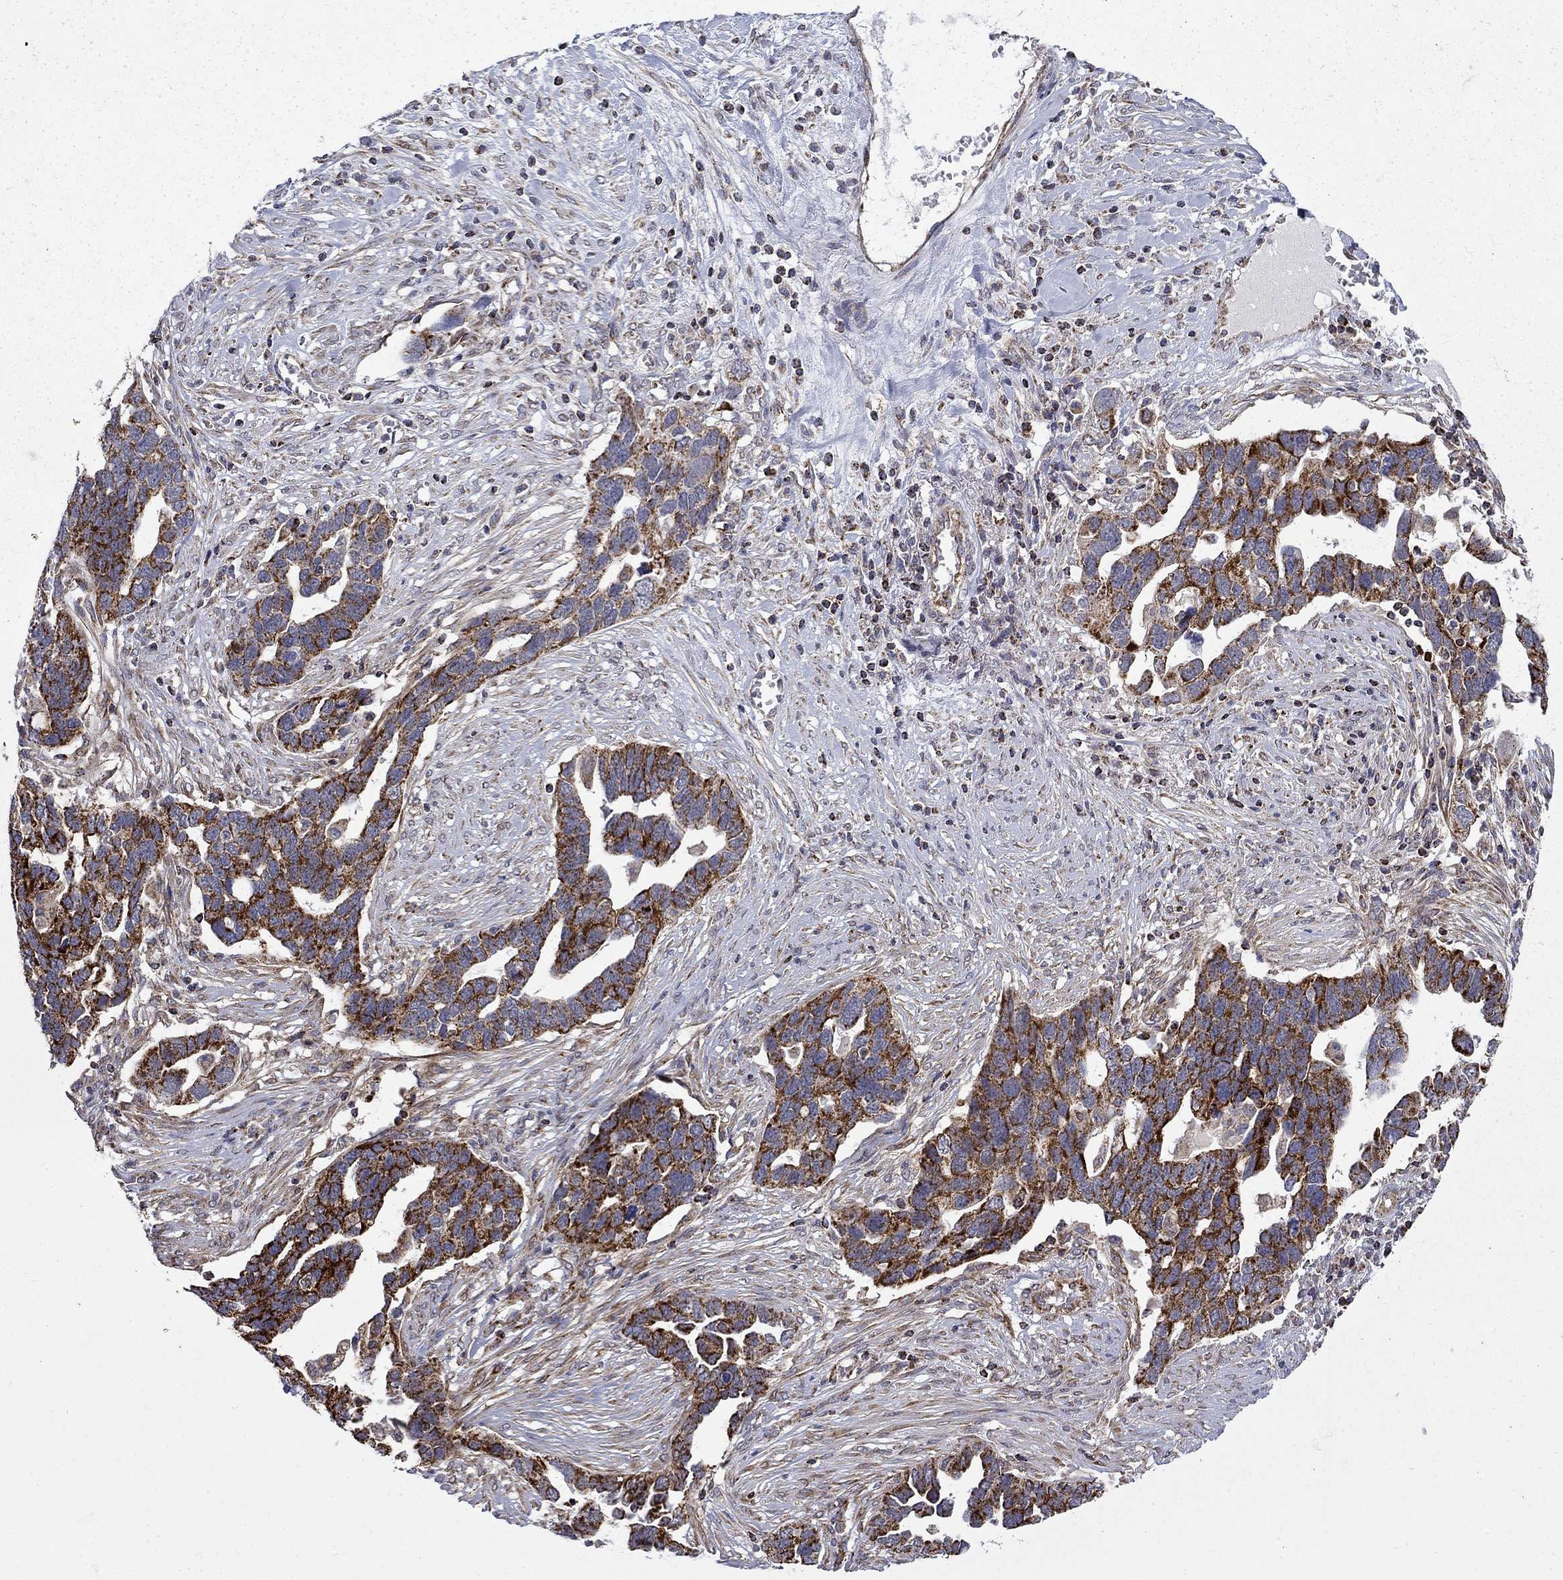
{"staining": {"intensity": "strong", "quantity": "25%-75%", "location": "cytoplasmic/membranous"}, "tissue": "ovarian cancer", "cell_type": "Tumor cells", "image_type": "cancer", "snomed": [{"axis": "morphology", "description": "Cystadenocarcinoma, serous, NOS"}, {"axis": "topography", "description": "Ovary"}], "caption": "Ovarian cancer (serous cystadenocarcinoma) tissue reveals strong cytoplasmic/membranous staining in about 25%-75% of tumor cells", "gene": "PCBP3", "patient": {"sex": "female", "age": 54}}